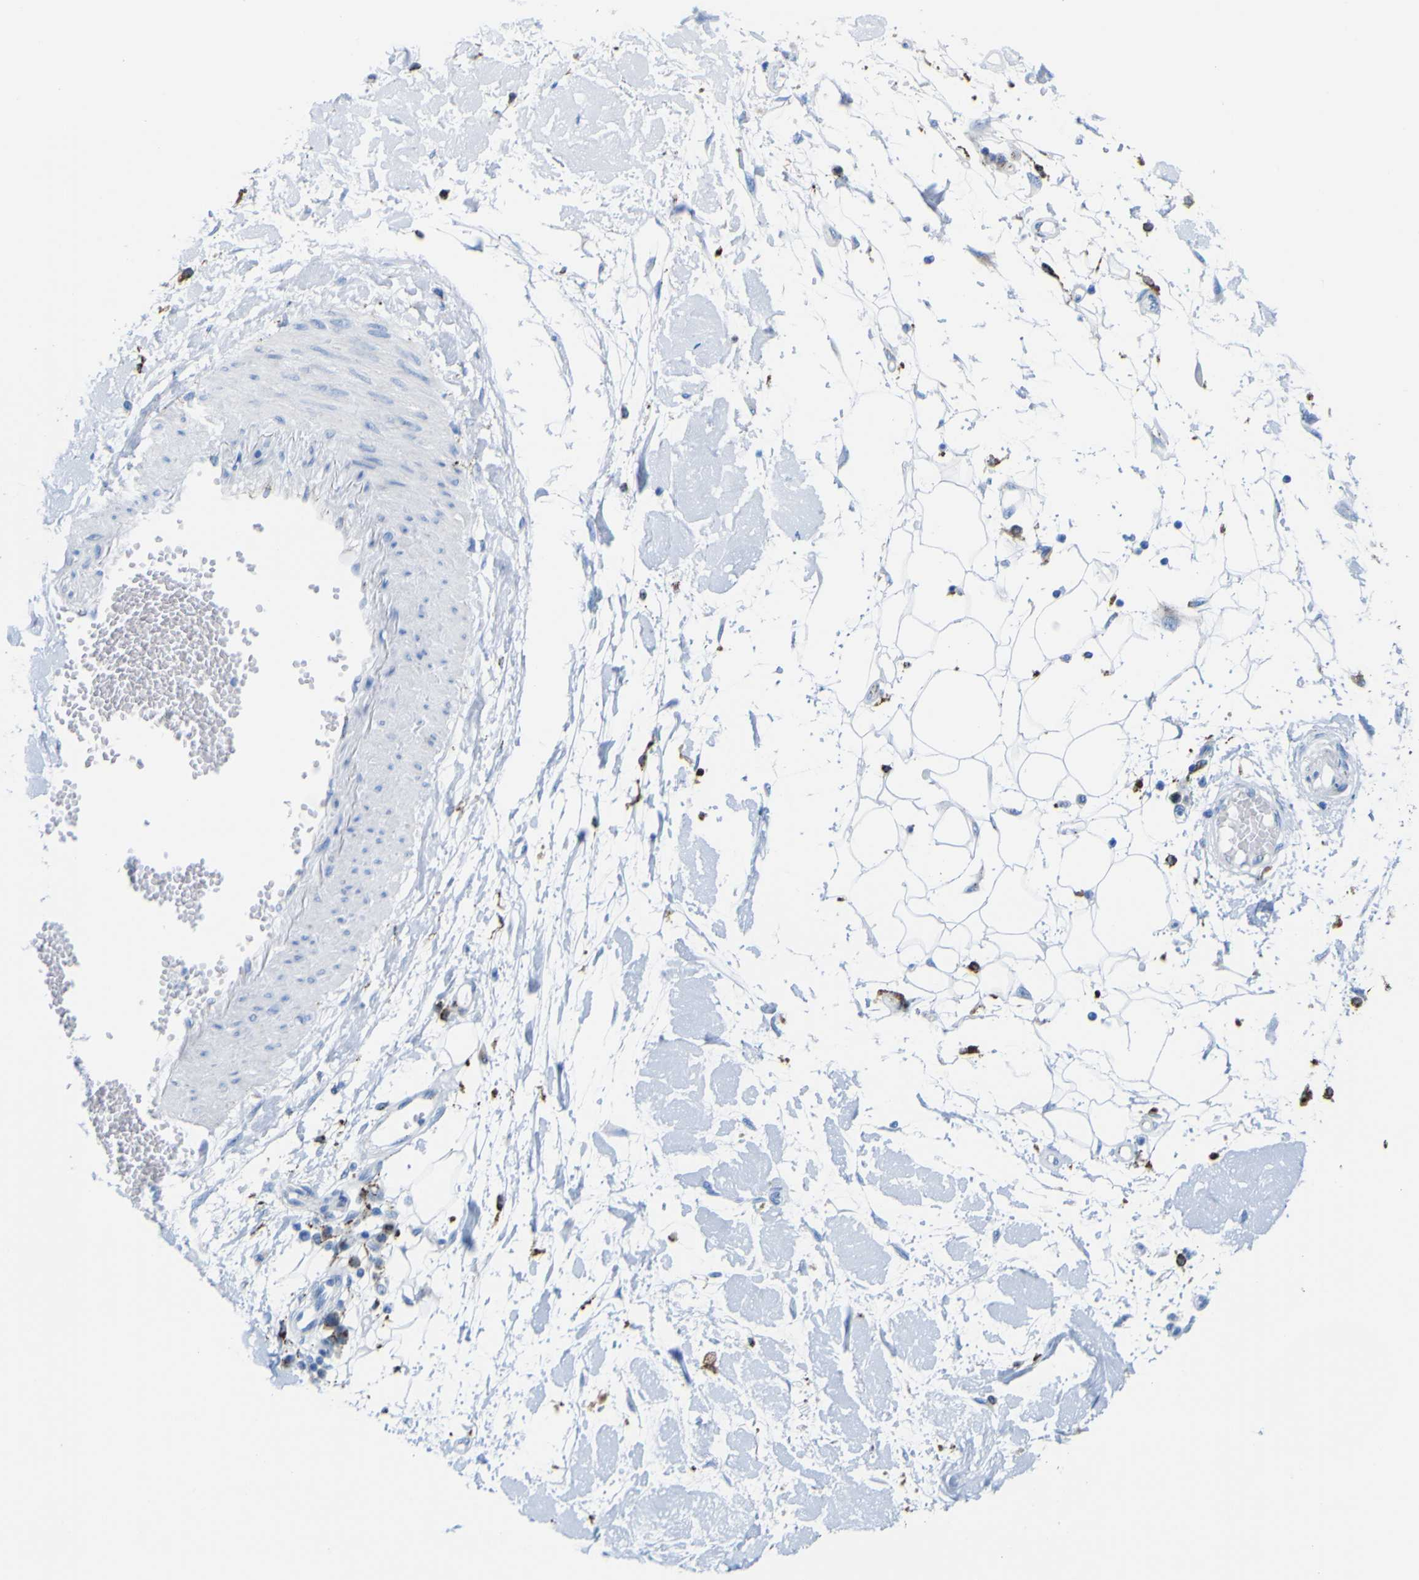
{"staining": {"intensity": "negative", "quantity": "none", "location": "none"}, "tissue": "adipose tissue", "cell_type": "Adipocytes", "image_type": "normal", "snomed": [{"axis": "morphology", "description": "Squamous cell carcinoma, NOS"}, {"axis": "topography", "description": "Skin"}], "caption": "There is no significant expression in adipocytes of adipose tissue.", "gene": "PLD3", "patient": {"sex": "male", "age": 83}}